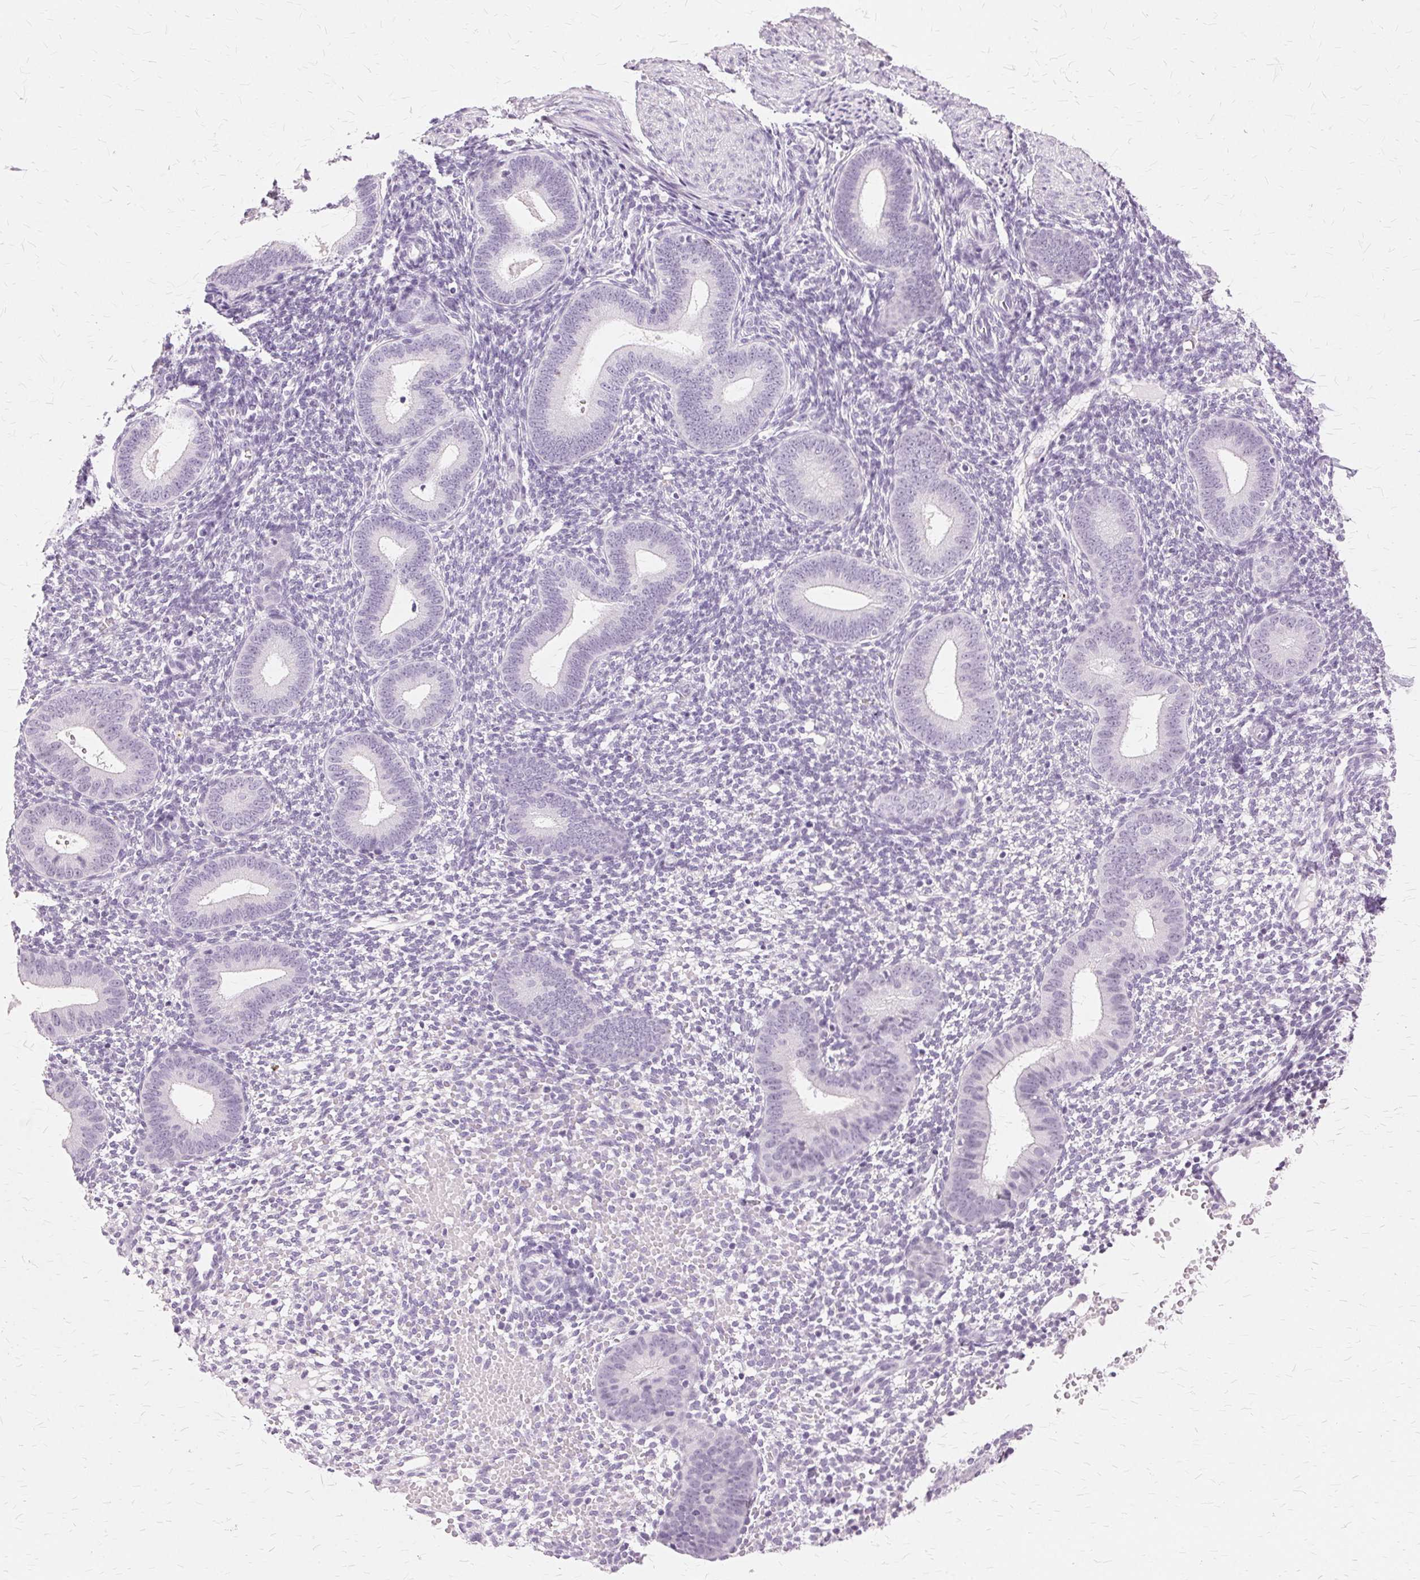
{"staining": {"intensity": "negative", "quantity": "none", "location": "none"}, "tissue": "endometrium", "cell_type": "Cells in endometrial stroma", "image_type": "normal", "snomed": [{"axis": "morphology", "description": "Normal tissue, NOS"}, {"axis": "topography", "description": "Endometrium"}], "caption": "Histopathology image shows no protein staining in cells in endometrial stroma of normal endometrium.", "gene": "SLC45A3", "patient": {"sex": "female", "age": 40}}